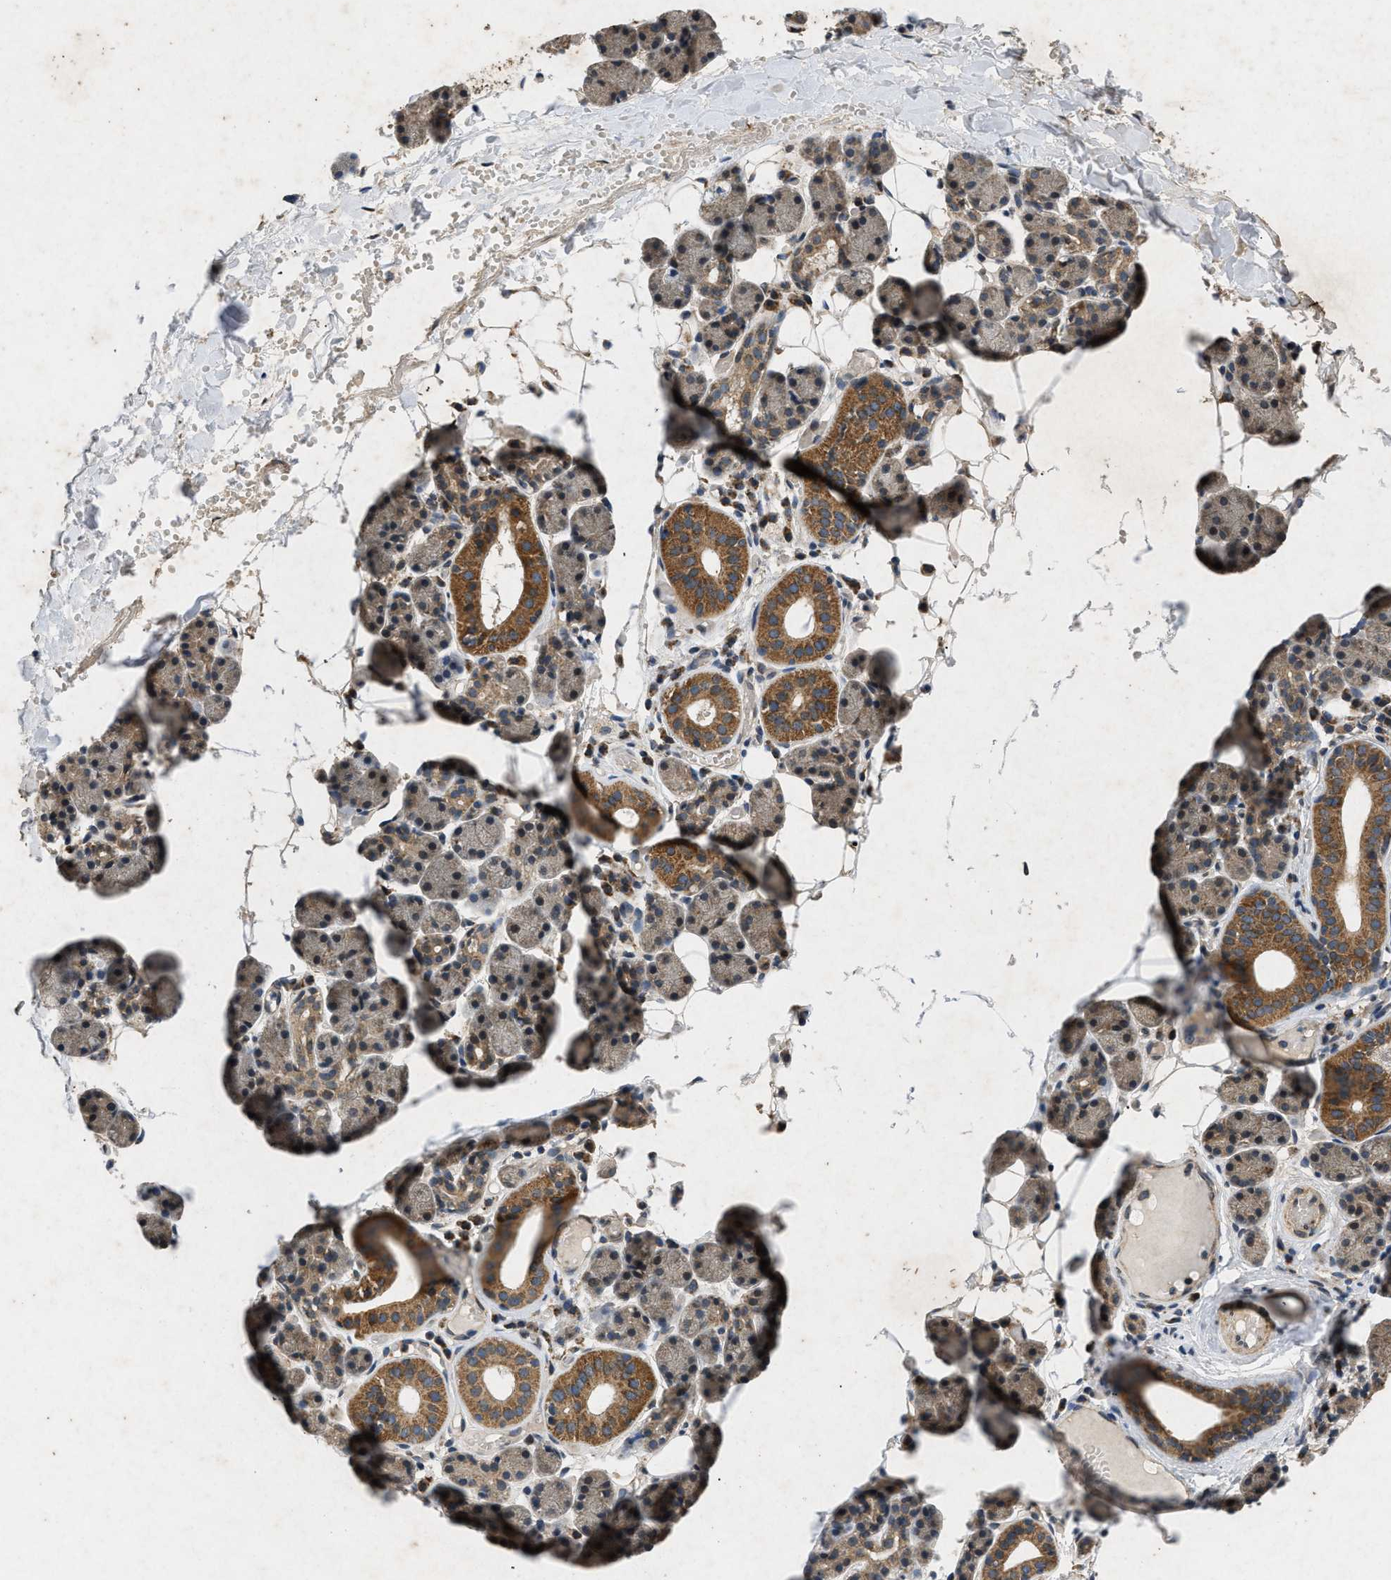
{"staining": {"intensity": "moderate", "quantity": ">75%", "location": "cytoplasmic/membranous"}, "tissue": "salivary gland", "cell_type": "Glandular cells", "image_type": "normal", "snomed": [{"axis": "morphology", "description": "Normal tissue, NOS"}, {"axis": "topography", "description": "Salivary gland"}], "caption": "Approximately >75% of glandular cells in benign human salivary gland display moderate cytoplasmic/membranous protein expression as visualized by brown immunohistochemical staining.", "gene": "PRKG2", "patient": {"sex": "female", "age": 33}}